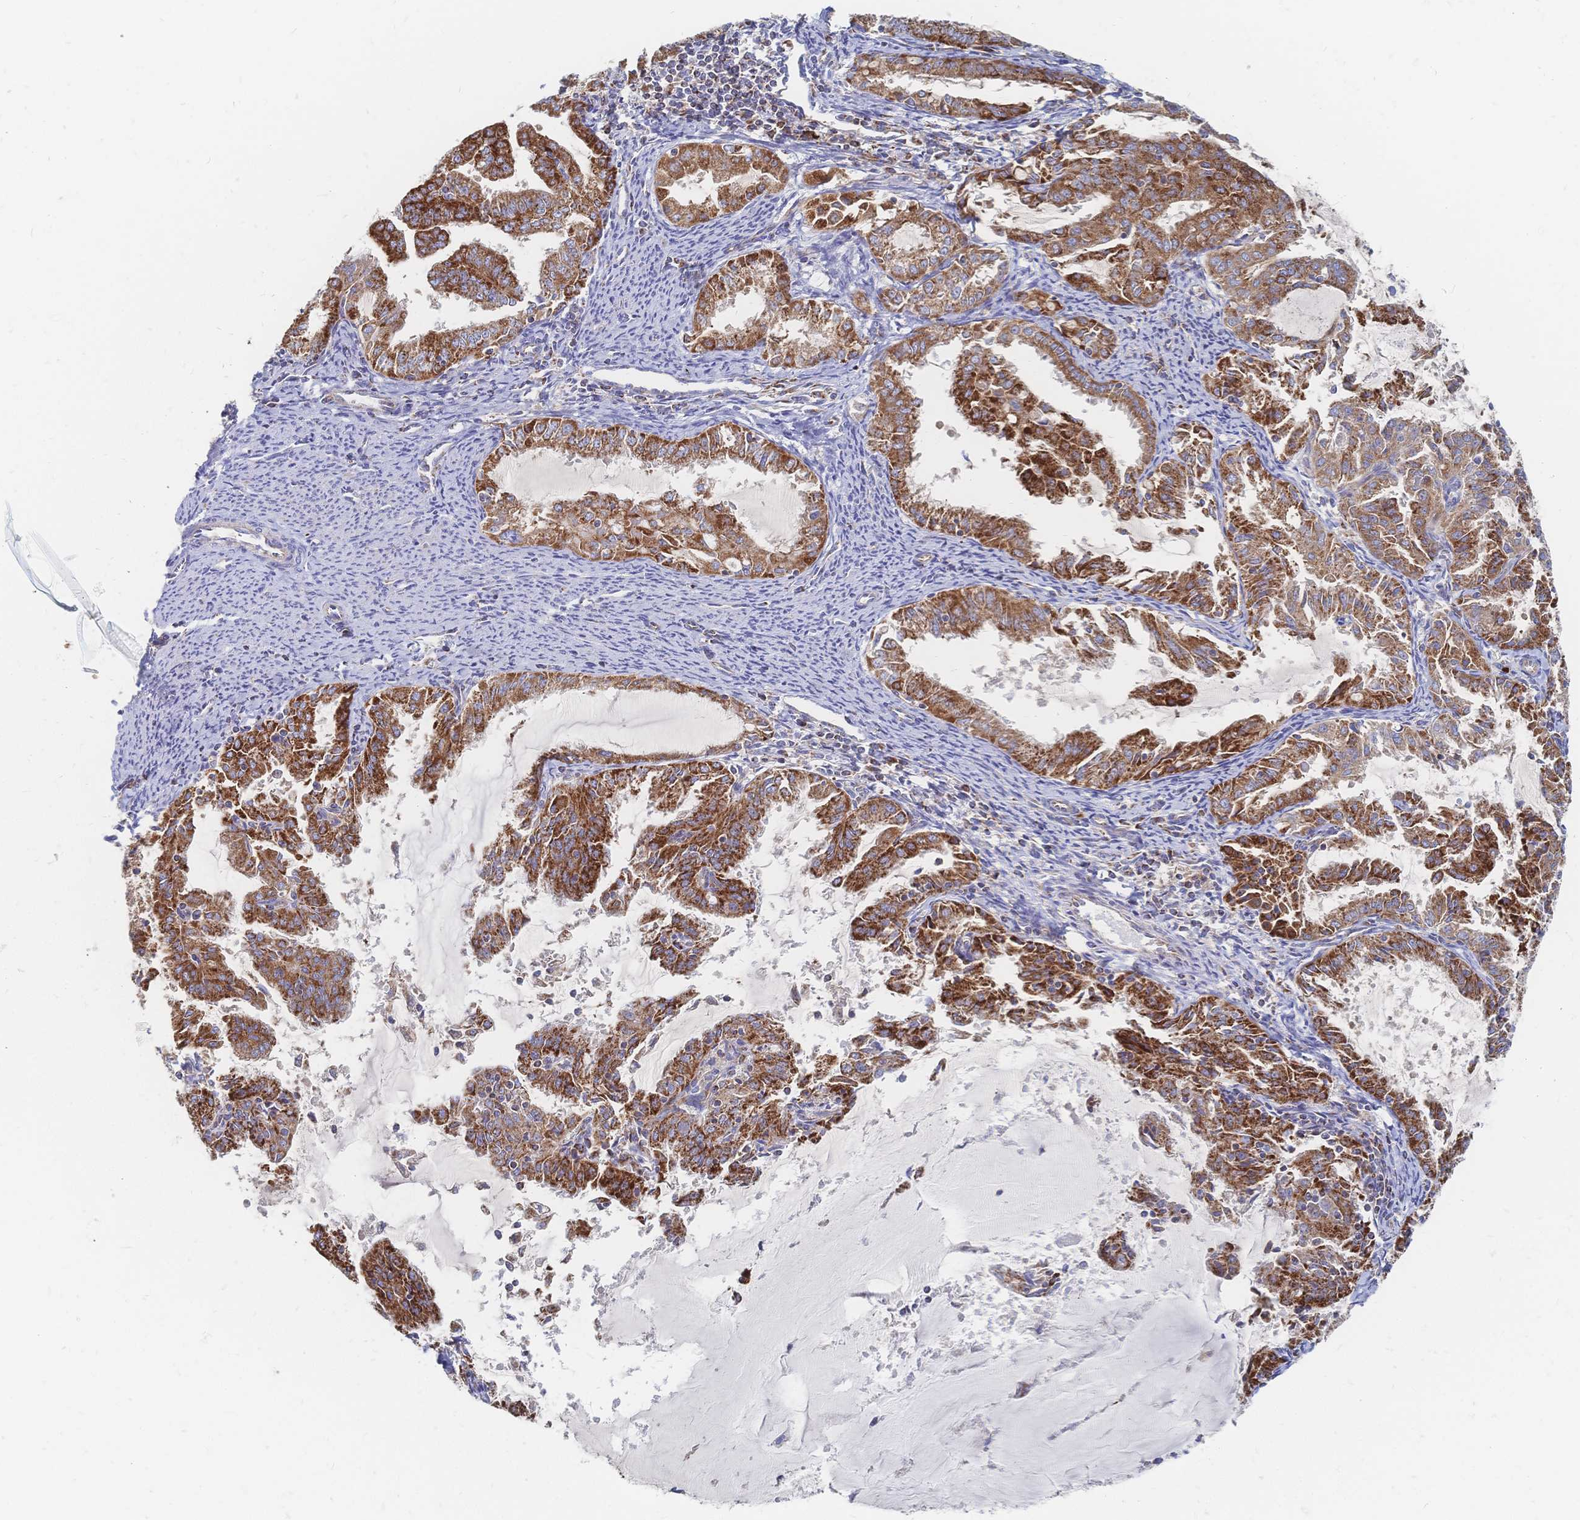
{"staining": {"intensity": "strong", "quantity": ">75%", "location": "cytoplasmic/membranous"}, "tissue": "endometrial cancer", "cell_type": "Tumor cells", "image_type": "cancer", "snomed": [{"axis": "morphology", "description": "Adenocarcinoma, NOS"}, {"axis": "topography", "description": "Endometrium"}], "caption": "The image shows a brown stain indicating the presence of a protein in the cytoplasmic/membranous of tumor cells in adenocarcinoma (endometrial).", "gene": "SORBS1", "patient": {"sex": "female", "age": 70}}